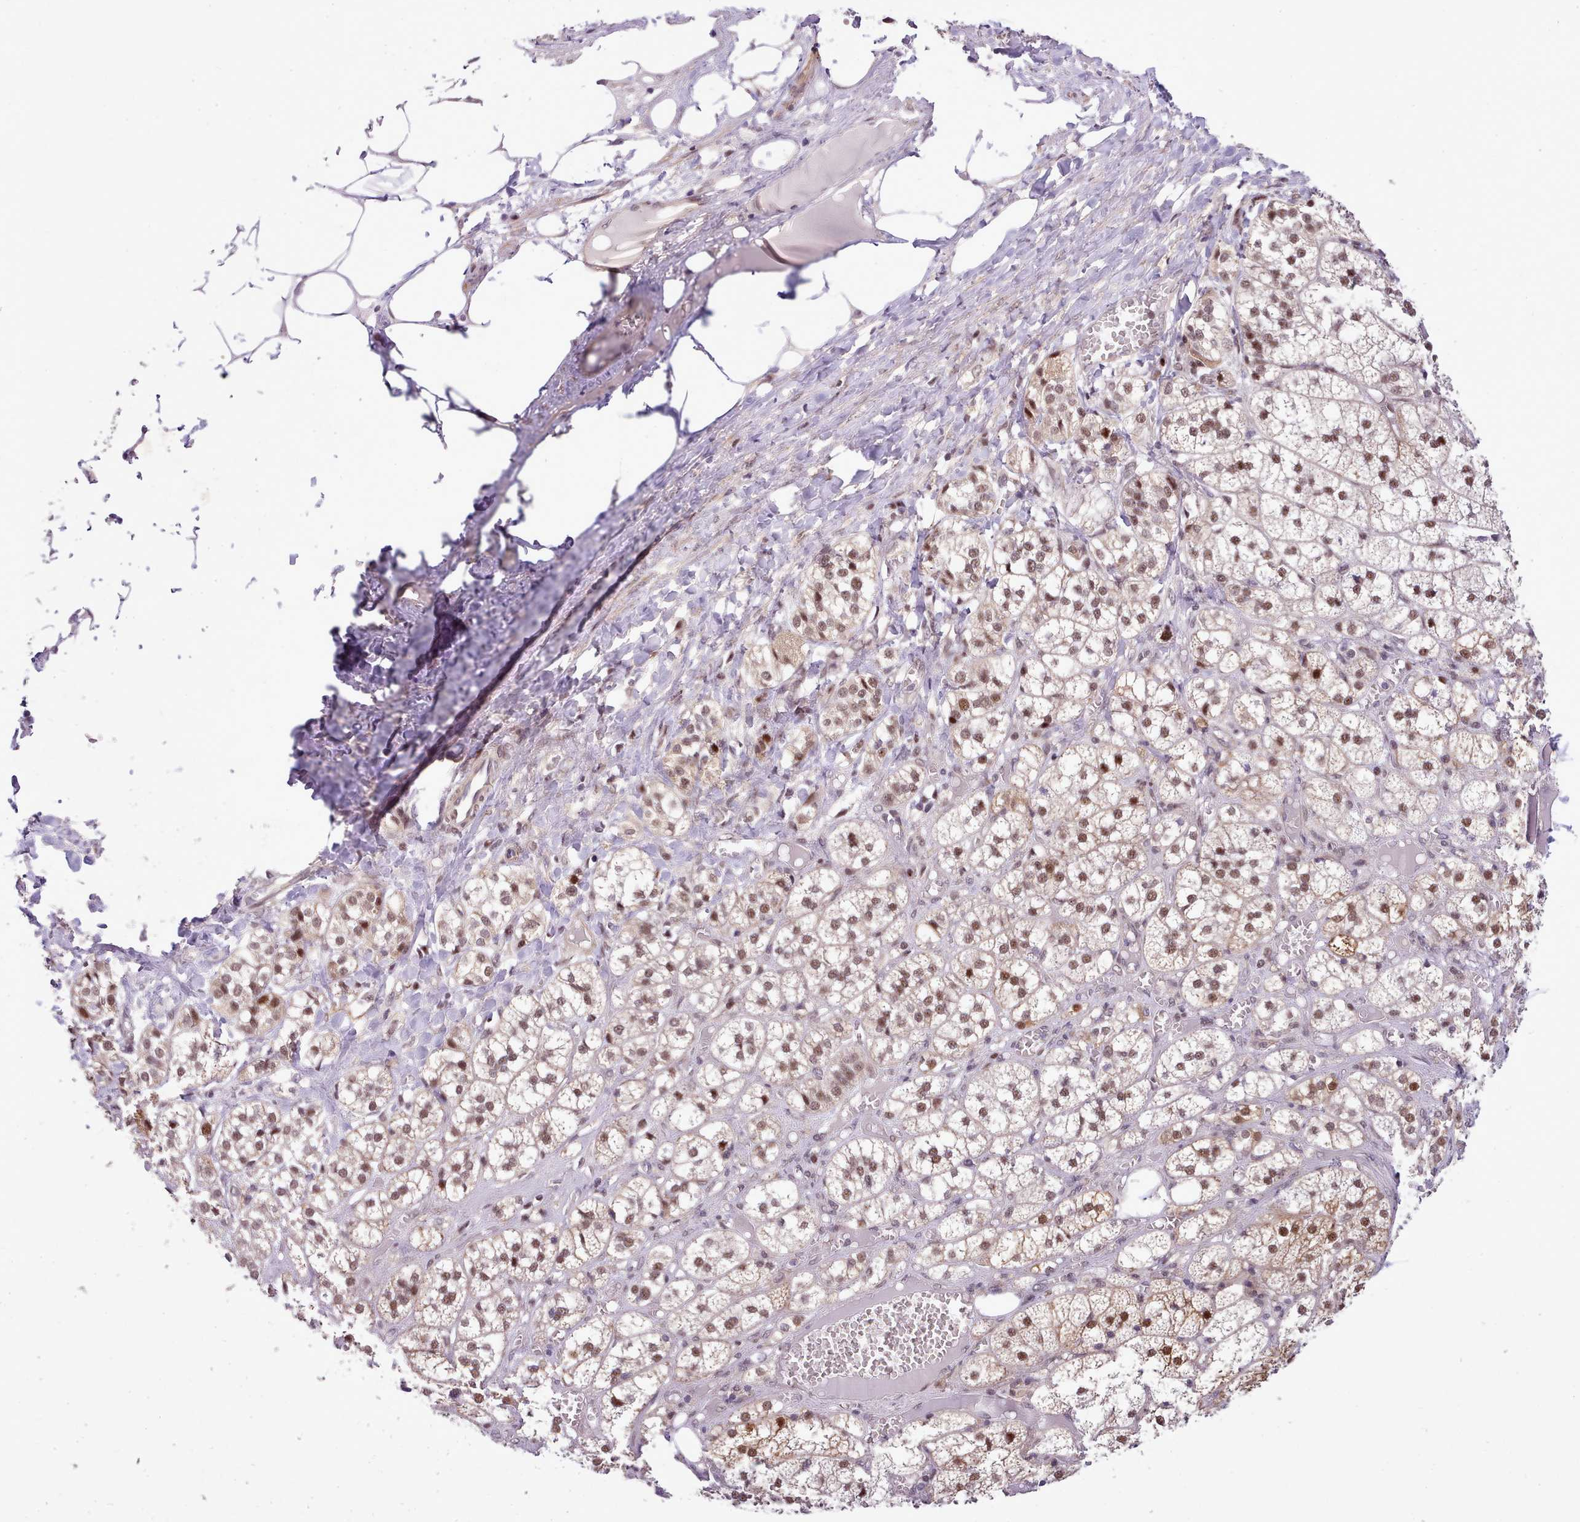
{"staining": {"intensity": "strong", "quantity": "25%-75%", "location": "cytoplasmic/membranous,nuclear"}, "tissue": "adrenal gland", "cell_type": "Glandular cells", "image_type": "normal", "snomed": [{"axis": "morphology", "description": "Normal tissue, NOS"}, {"axis": "topography", "description": "Adrenal gland"}], "caption": "Strong cytoplasmic/membranous,nuclear positivity is seen in approximately 25%-75% of glandular cells in unremarkable adrenal gland.", "gene": "HOXB7", "patient": {"sex": "female", "age": 61}}